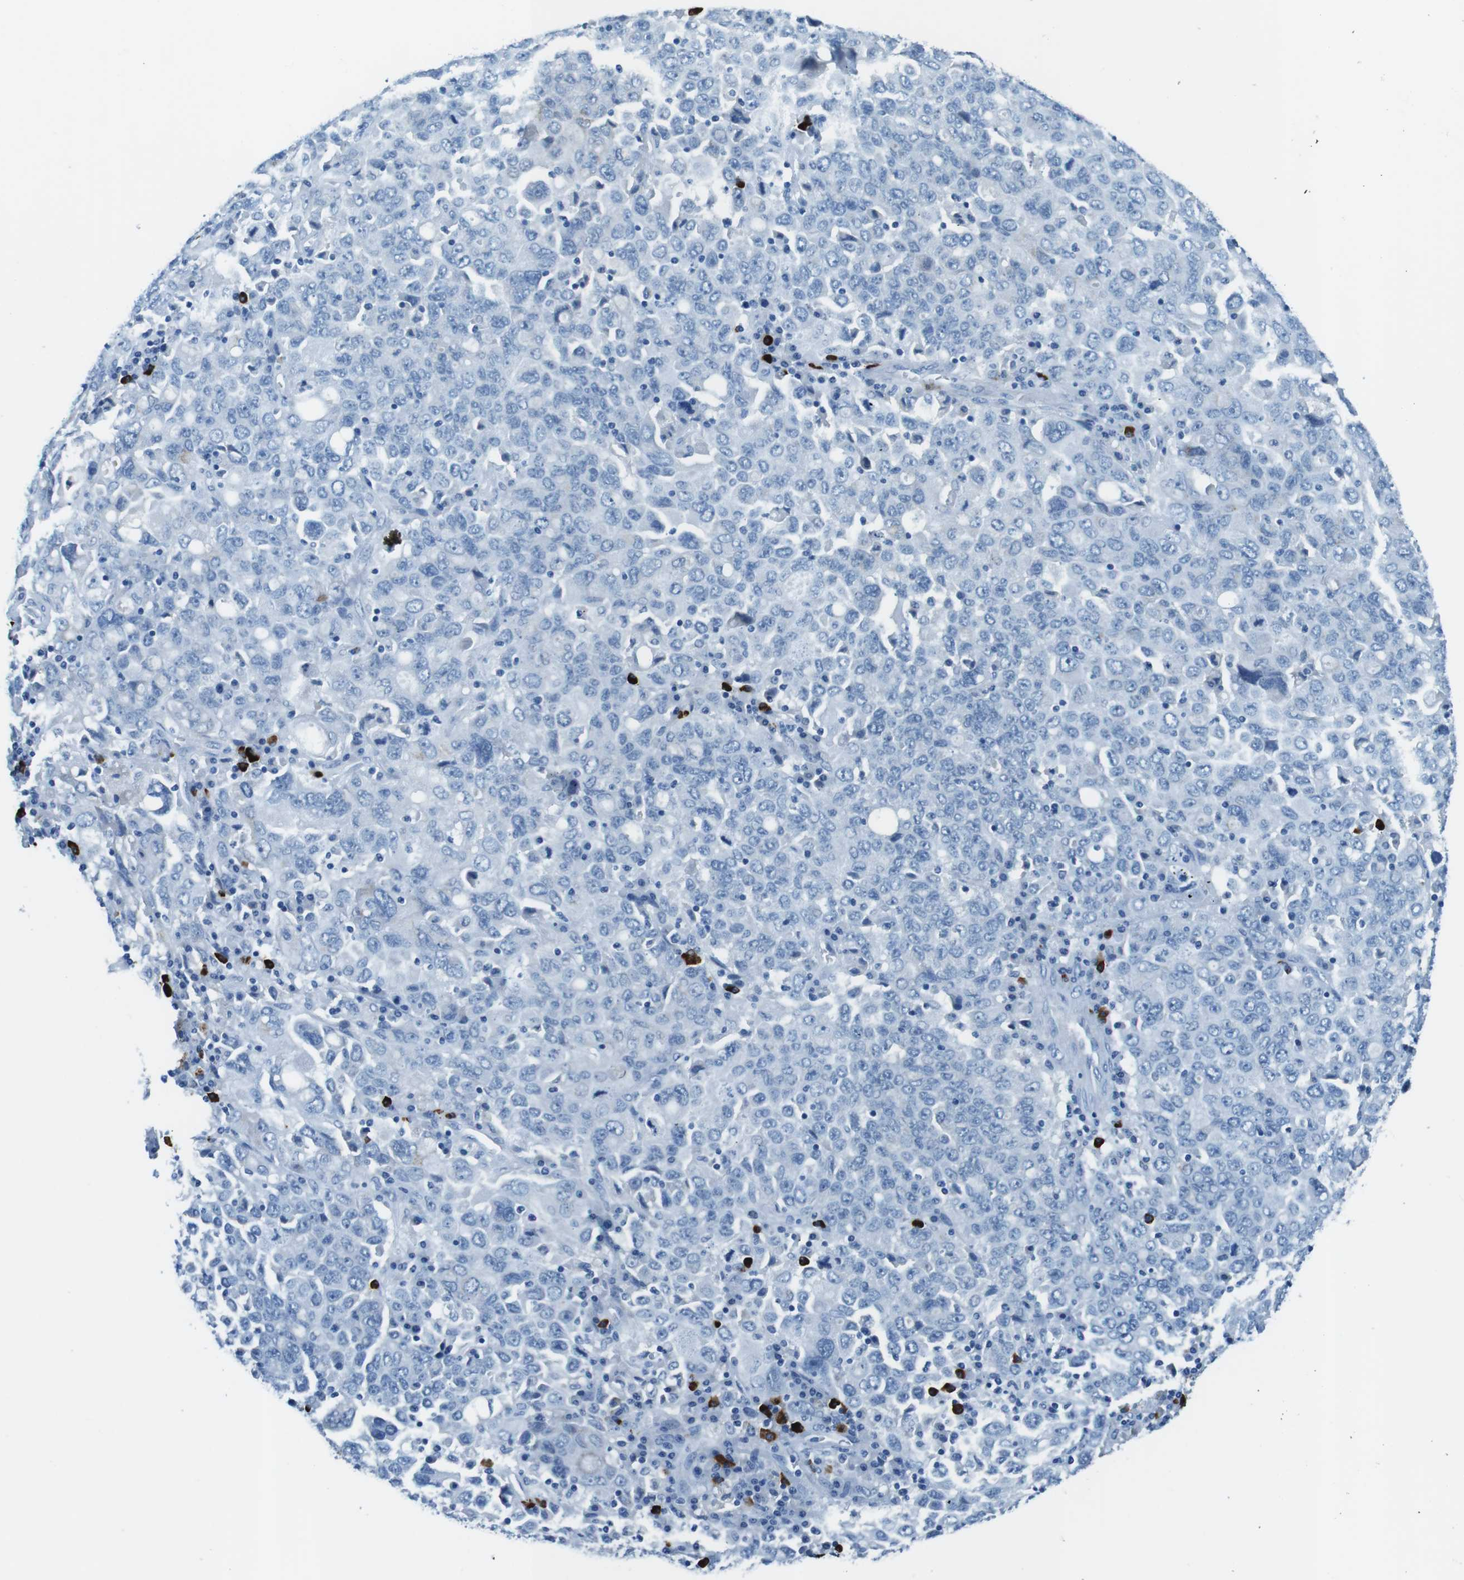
{"staining": {"intensity": "negative", "quantity": "none", "location": "none"}, "tissue": "ovarian cancer", "cell_type": "Tumor cells", "image_type": "cancer", "snomed": [{"axis": "morphology", "description": "Carcinoma, endometroid"}, {"axis": "topography", "description": "Ovary"}], "caption": "DAB (3,3'-diaminobenzidine) immunohistochemical staining of ovarian endometroid carcinoma shows no significant expression in tumor cells.", "gene": "SLC35A3", "patient": {"sex": "female", "age": 62}}